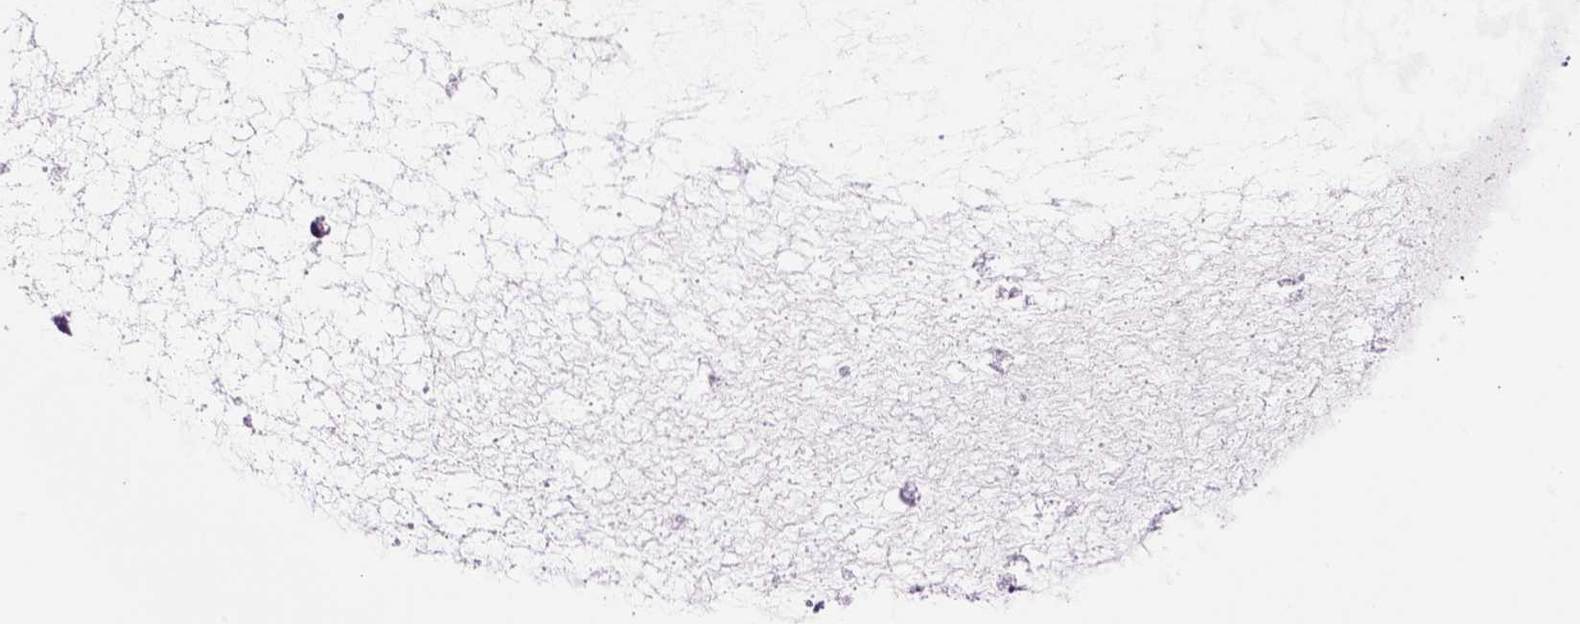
{"staining": {"intensity": "negative", "quantity": "none", "location": "none"}, "tissue": "ovarian cancer", "cell_type": "Tumor cells", "image_type": "cancer", "snomed": [{"axis": "morphology", "description": "Cystadenocarcinoma, mucinous, NOS"}, {"axis": "topography", "description": "Ovary"}], "caption": "Immunohistochemistry (IHC) histopathology image of ovarian cancer stained for a protein (brown), which exhibits no expression in tumor cells. (DAB IHC with hematoxylin counter stain).", "gene": "DBH", "patient": {"sex": "female", "age": 41}}